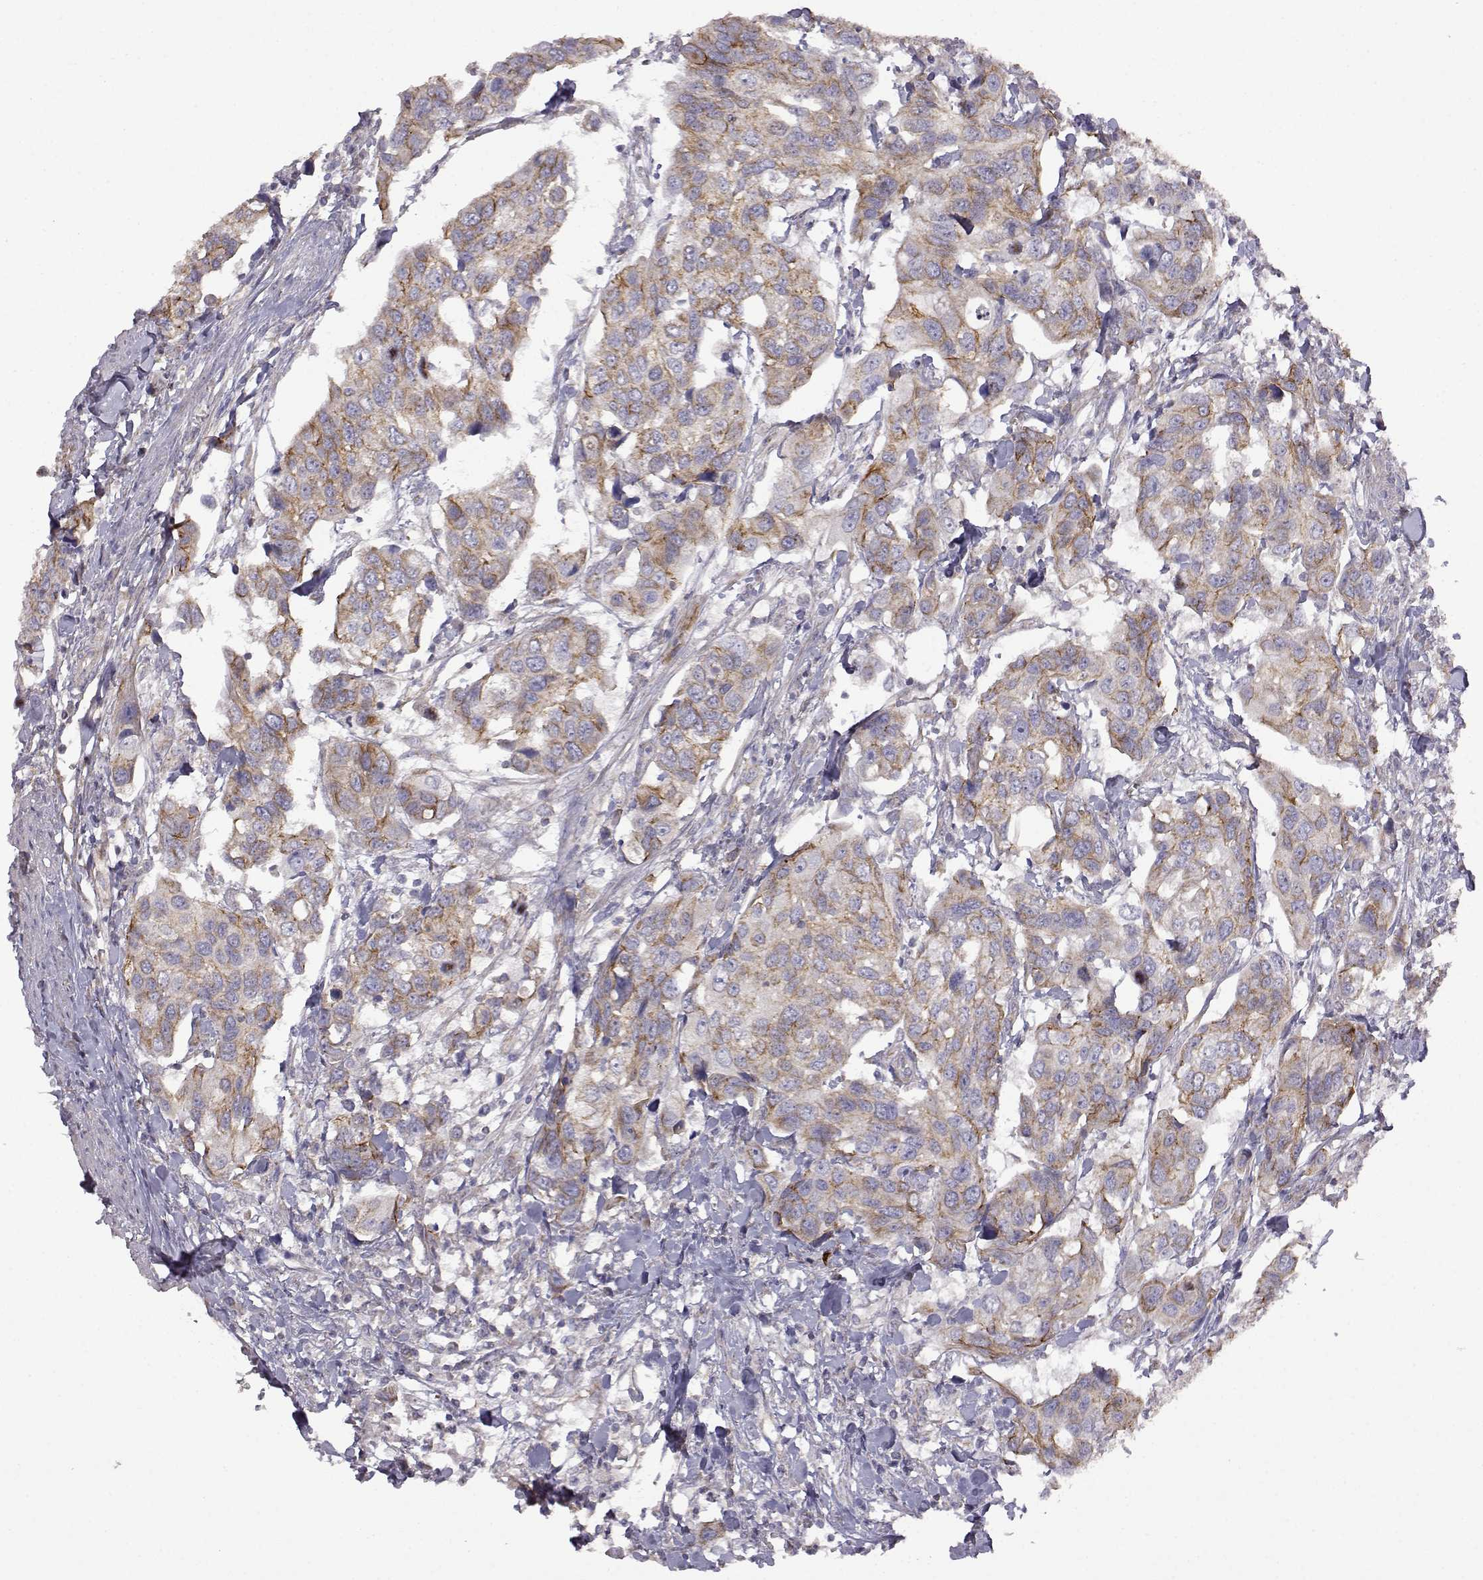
{"staining": {"intensity": "moderate", "quantity": "<25%", "location": "cytoplasmic/membranous"}, "tissue": "urothelial cancer", "cell_type": "Tumor cells", "image_type": "cancer", "snomed": [{"axis": "morphology", "description": "Urothelial carcinoma, High grade"}, {"axis": "topography", "description": "Urinary bladder"}], "caption": "Approximately <25% of tumor cells in high-grade urothelial carcinoma display moderate cytoplasmic/membranous protein staining as visualized by brown immunohistochemical staining.", "gene": "DDC", "patient": {"sex": "male", "age": 60}}